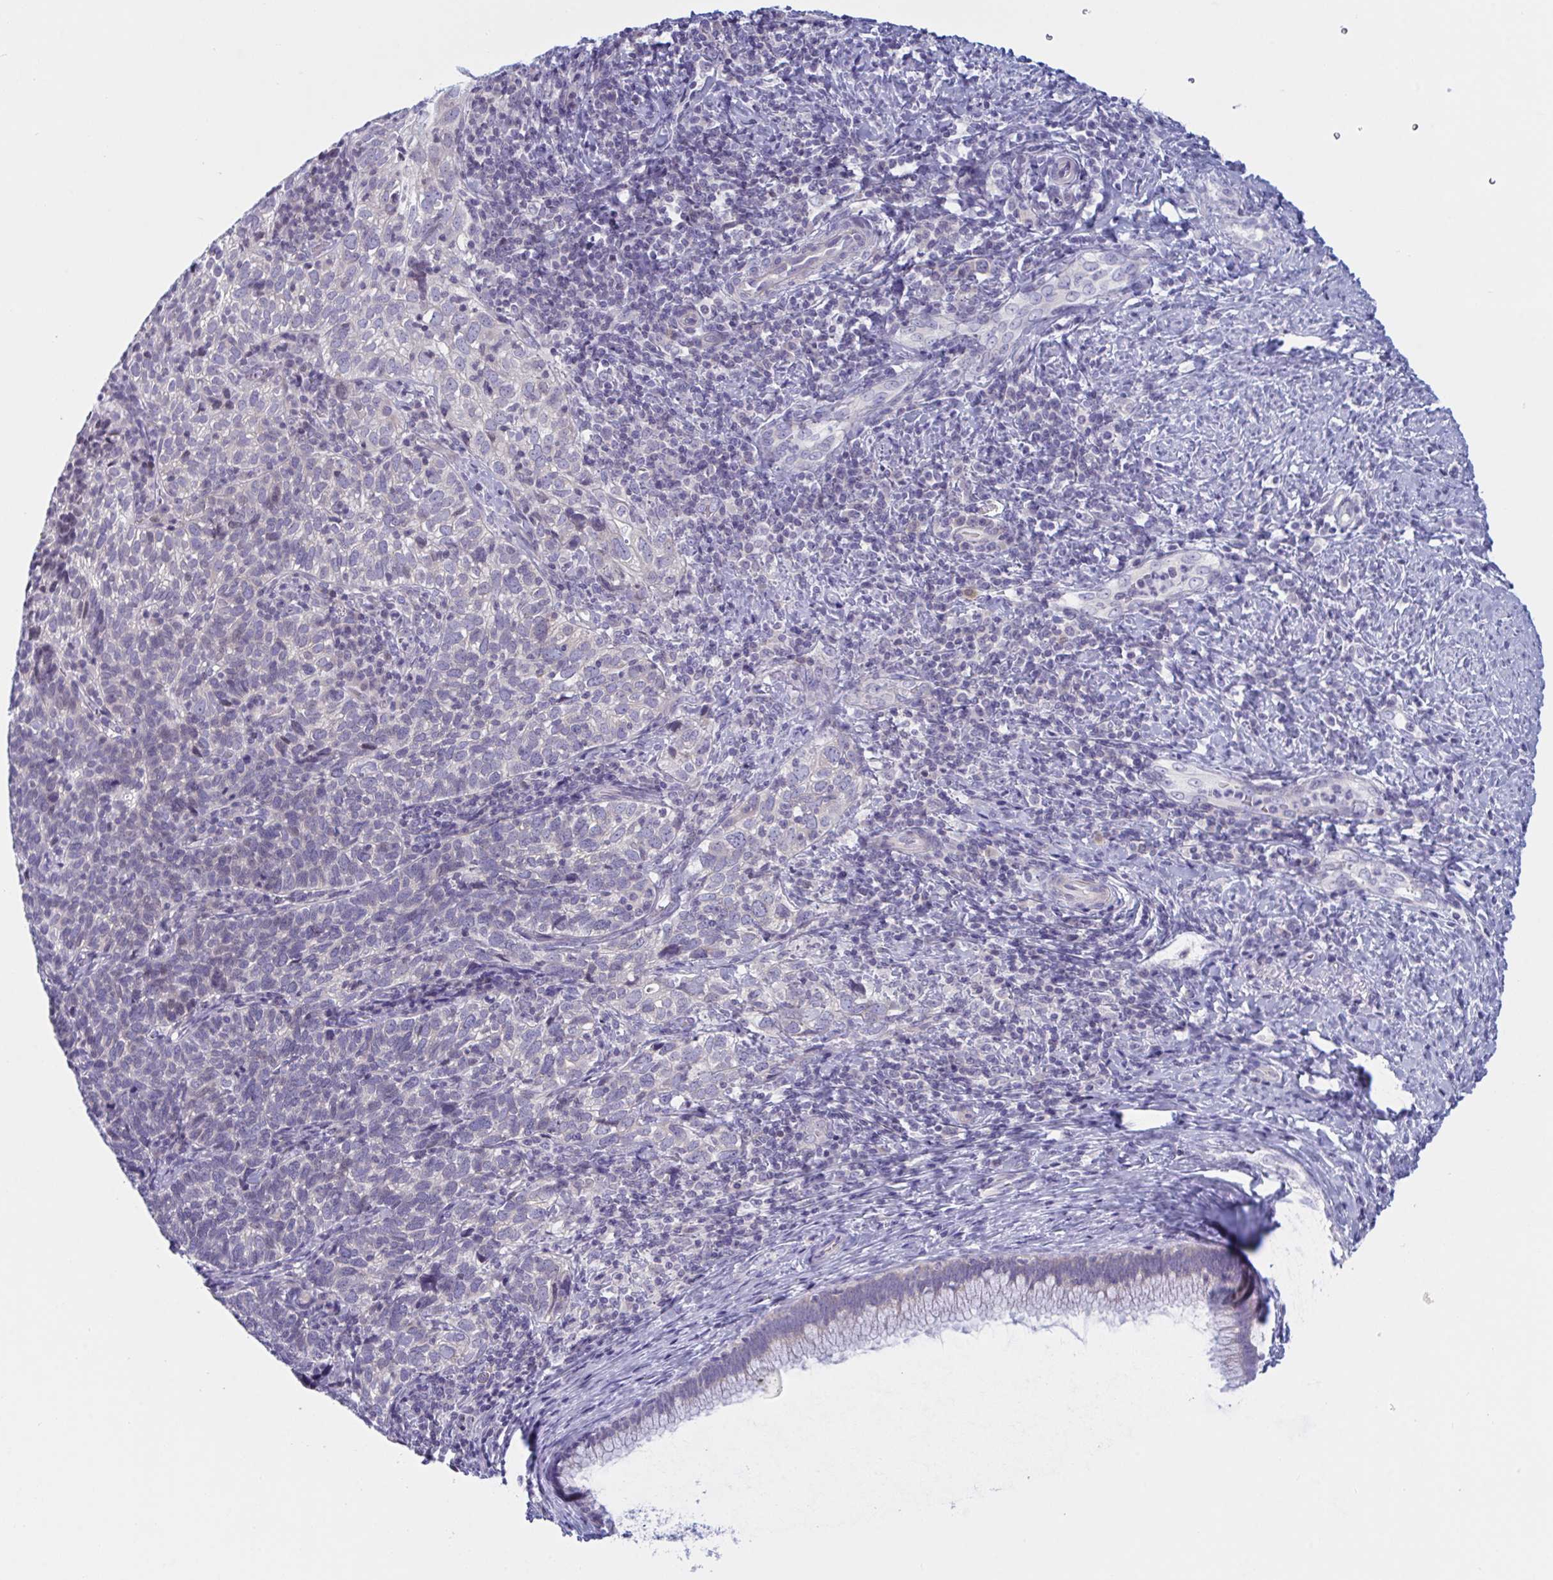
{"staining": {"intensity": "negative", "quantity": "none", "location": "none"}, "tissue": "cervical cancer", "cell_type": "Tumor cells", "image_type": "cancer", "snomed": [{"axis": "morphology", "description": "Normal tissue, NOS"}, {"axis": "morphology", "description": "Squamous cell carcinoma, NOS"}, {"axis": "topography", "description": "Vagina"}, {"axis": "topography", "description": "Cervix"}], "caption": "Image shows no significant protein staining in tumor cells of cervical cancer.", "gene": "NAA30", "patient": {"sex": "female", "age": 45}}